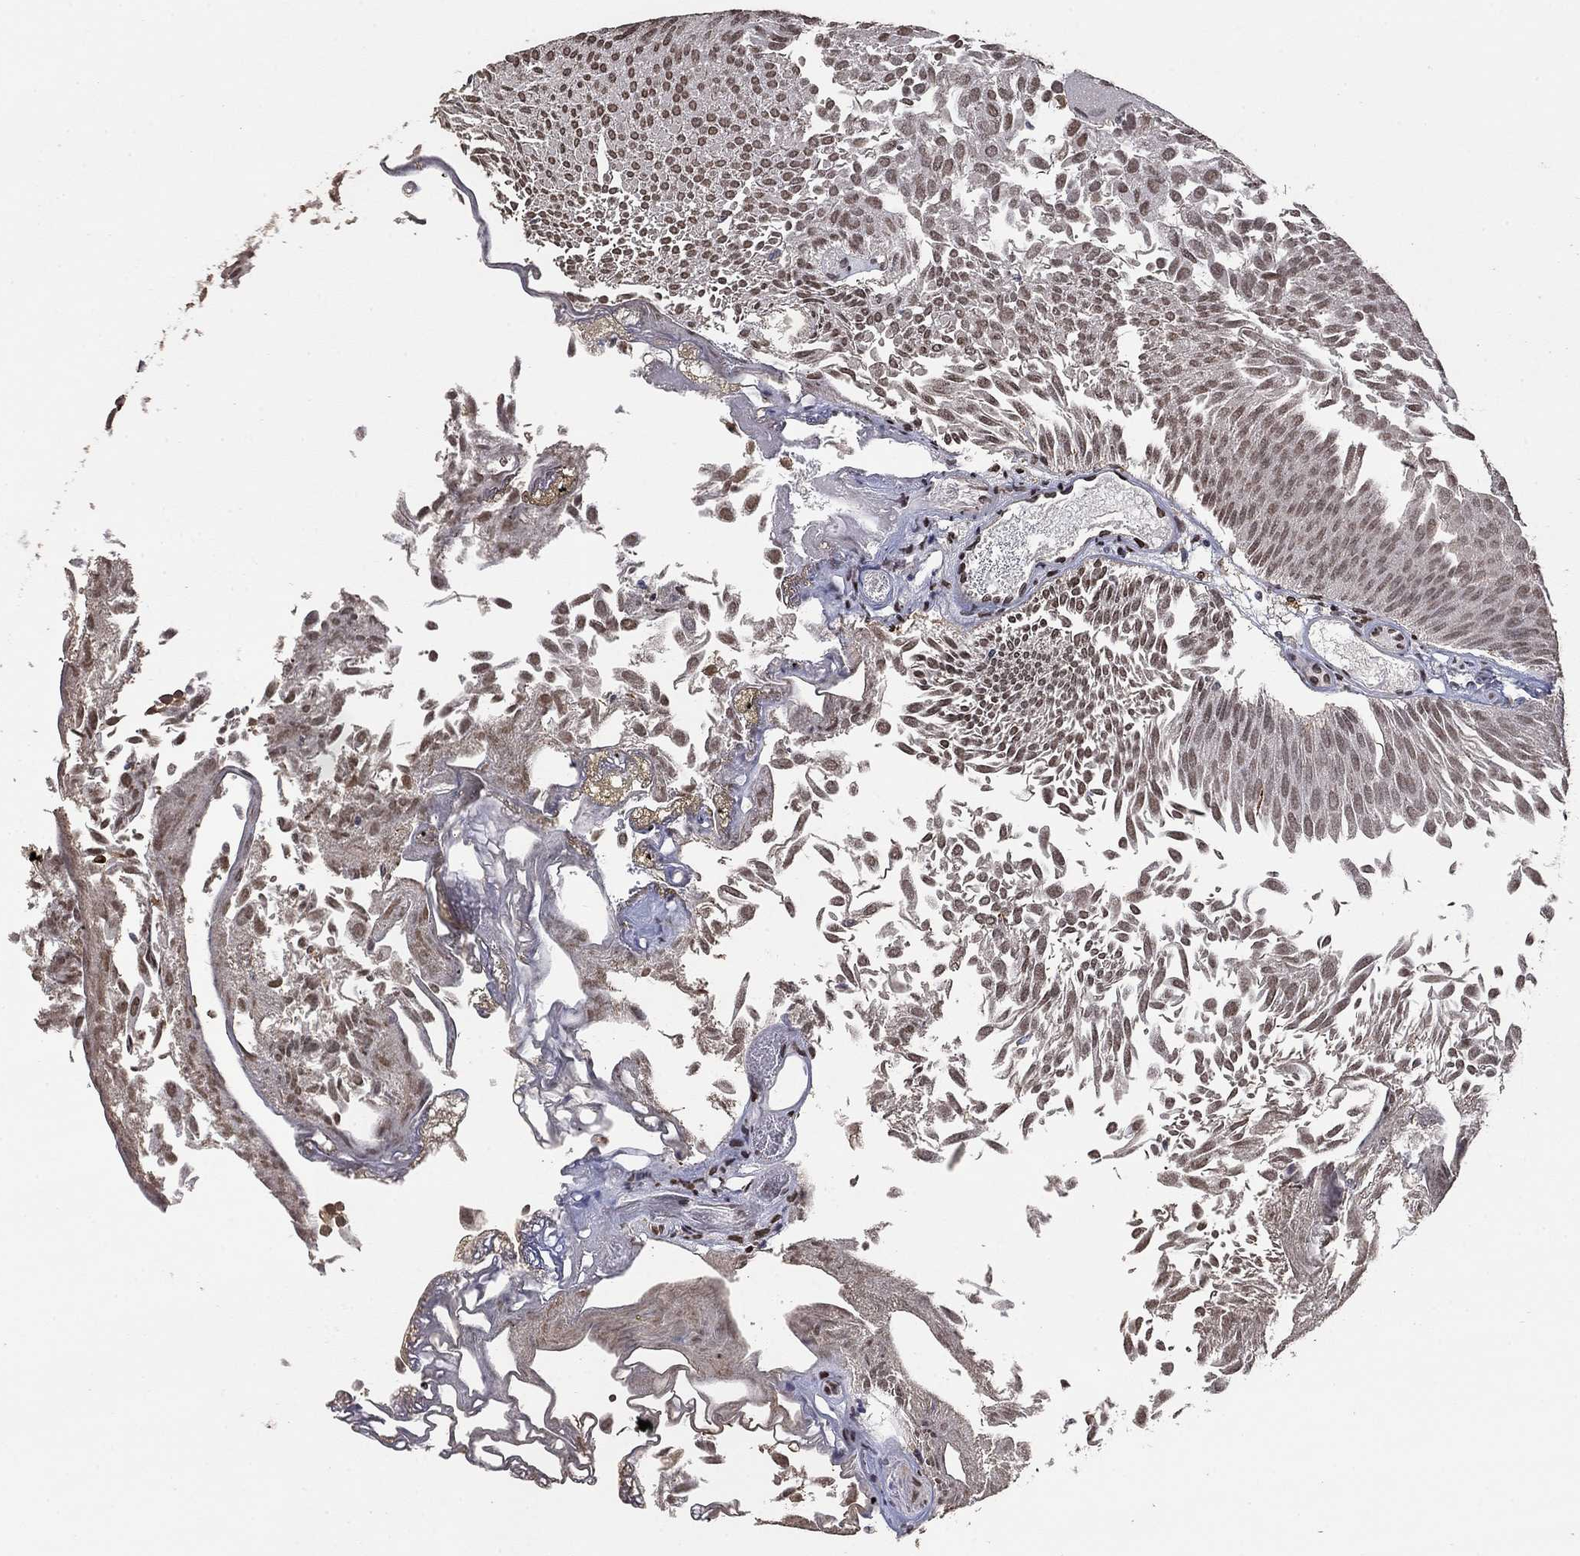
{"staining": {"intensity": "weak", "quantity": "<25%", "location": "nuclear"}, "tissue": "urothelial cancer", "cell_type": "Tumor cells", "image_type": "cancer", "snomed": [{"axis": "morphology", "description": "Urothelial carcinoma, Low grade"}, {"axis": "topography", "description": "Urinary bladder"}], "caption": "Tumor cells show no significant protein expression in urothelial cancer. Nuclei are stained in blue.", "gene": "GRIA3", "patient": {"sex": "male", "age": 52}}